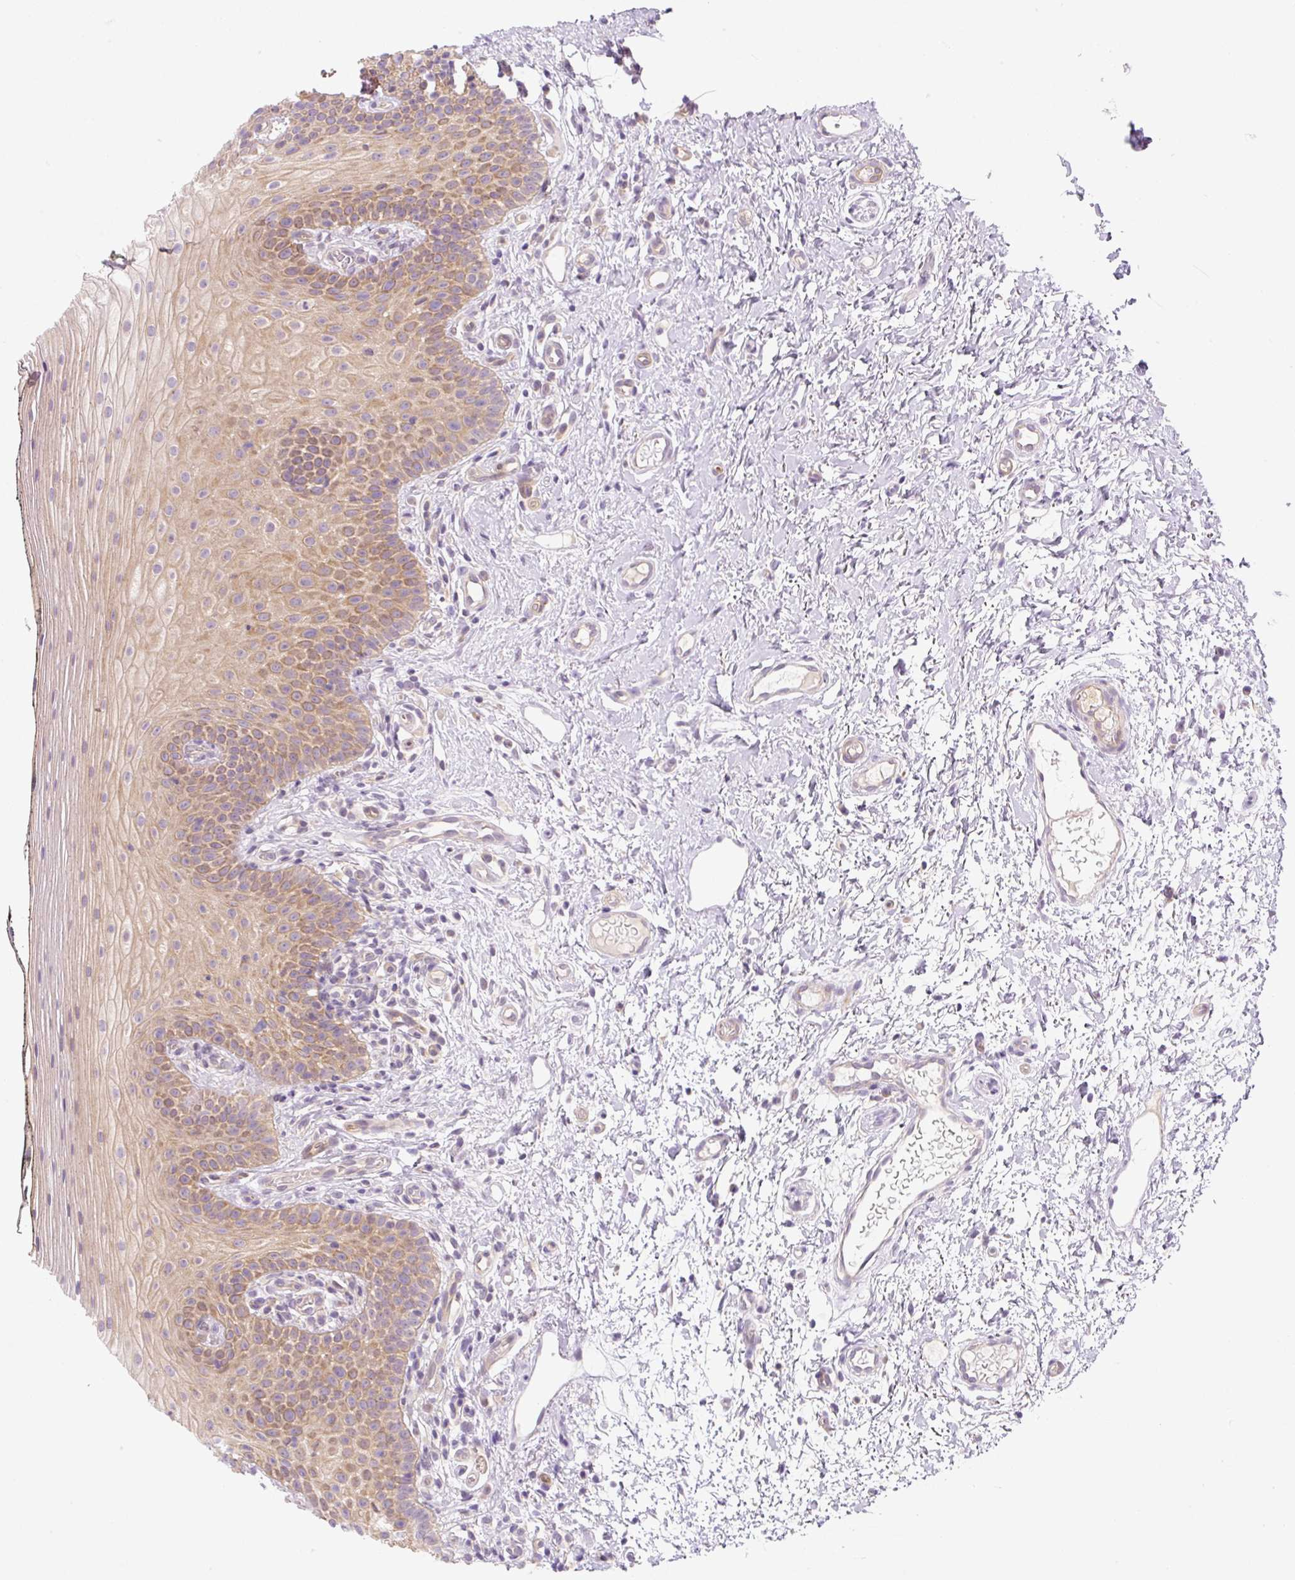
{"staining": {"intensity": "moderate", "quantity": "25%-75%", "location": "cytoplasmic/membranous"}, "tissue": "oral mucosa", "cell_type": "Squamous epithelial cells", "image_type": "normal", "snomed": [{"axis": "morphology", "description": "Normal tissue, NOS"}, {"axis": "topography", "description": "Oral tissue"}], "caption": "Protein staining reveals moderate cytoplasmic/membranous positivity in approximately 25%-75% of squamous epithelial cells in unremarkable oral mucosa. Using DAB (brown) and hematoxylin (blue) stains, captured at high magnification using brightfield microscopy.", "gene": "OMA1", "patient": {"sex": "male", "age": 75}}